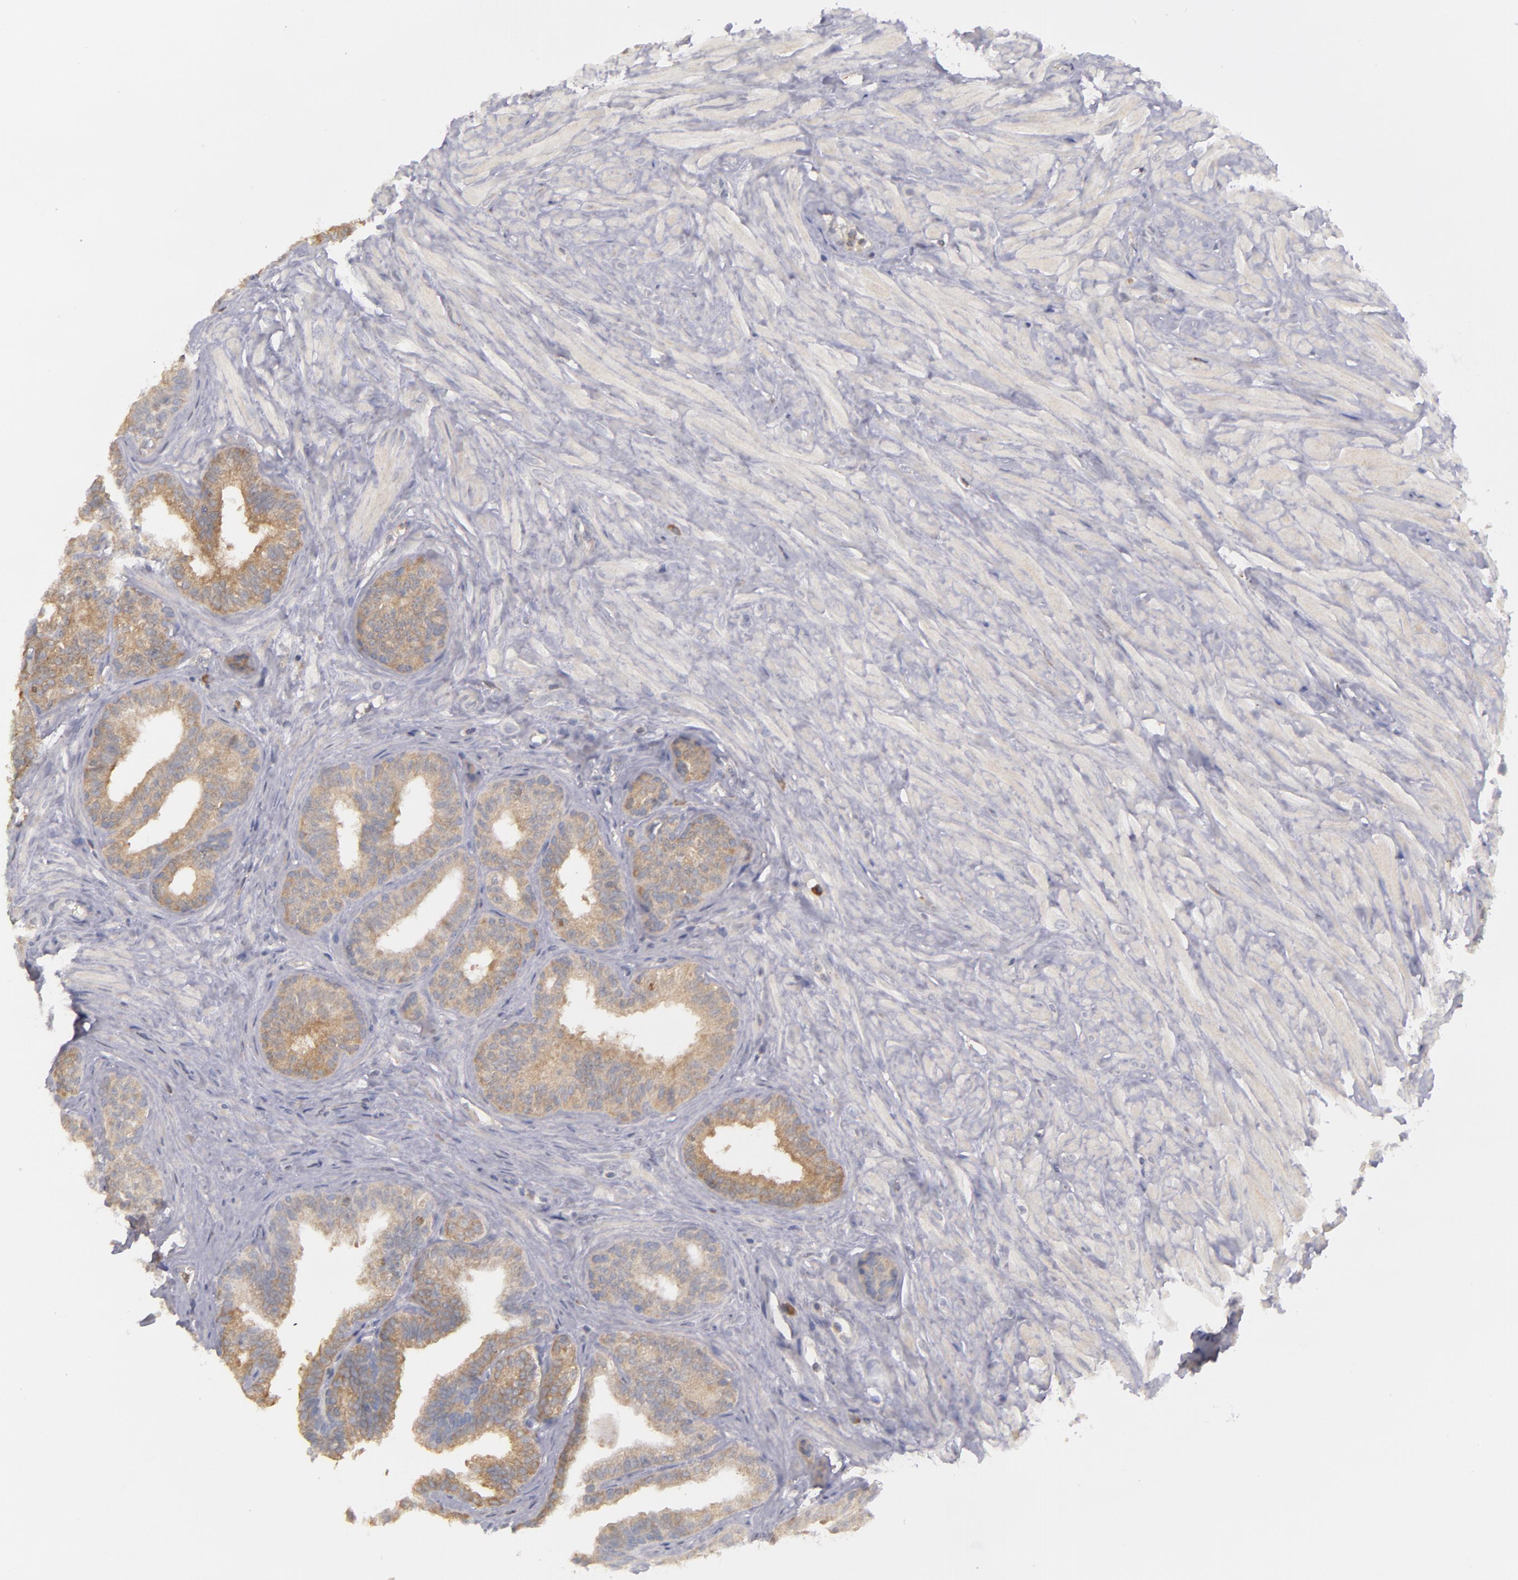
{"staining": {"intensity": "strong", "quantity": ">75%", "location": "cytoplasmic/membranous"}, "tissue": "seminal vesicle", "cell_type": "Glandular cells", "image_type": "normal", "snomed": [{"axis": "morphology", "description": "Normal tissue, NOS"}, {"axis": "topography", "description": "Seminal veicle"}], "caption": "Brown immunohistochemical staining in normal human seminal vesicle displays strong cytoplasmic/membranous expression in approximately >75% of glandular cells. The staining was performed using DAB (3,3'-diaminobenzidine), with brown indicating positive protein expression. Nuclei are stained blue with hematoxylin.", "gene": "MTHFD1", "patient": {"sex": "male", "age": 26}}